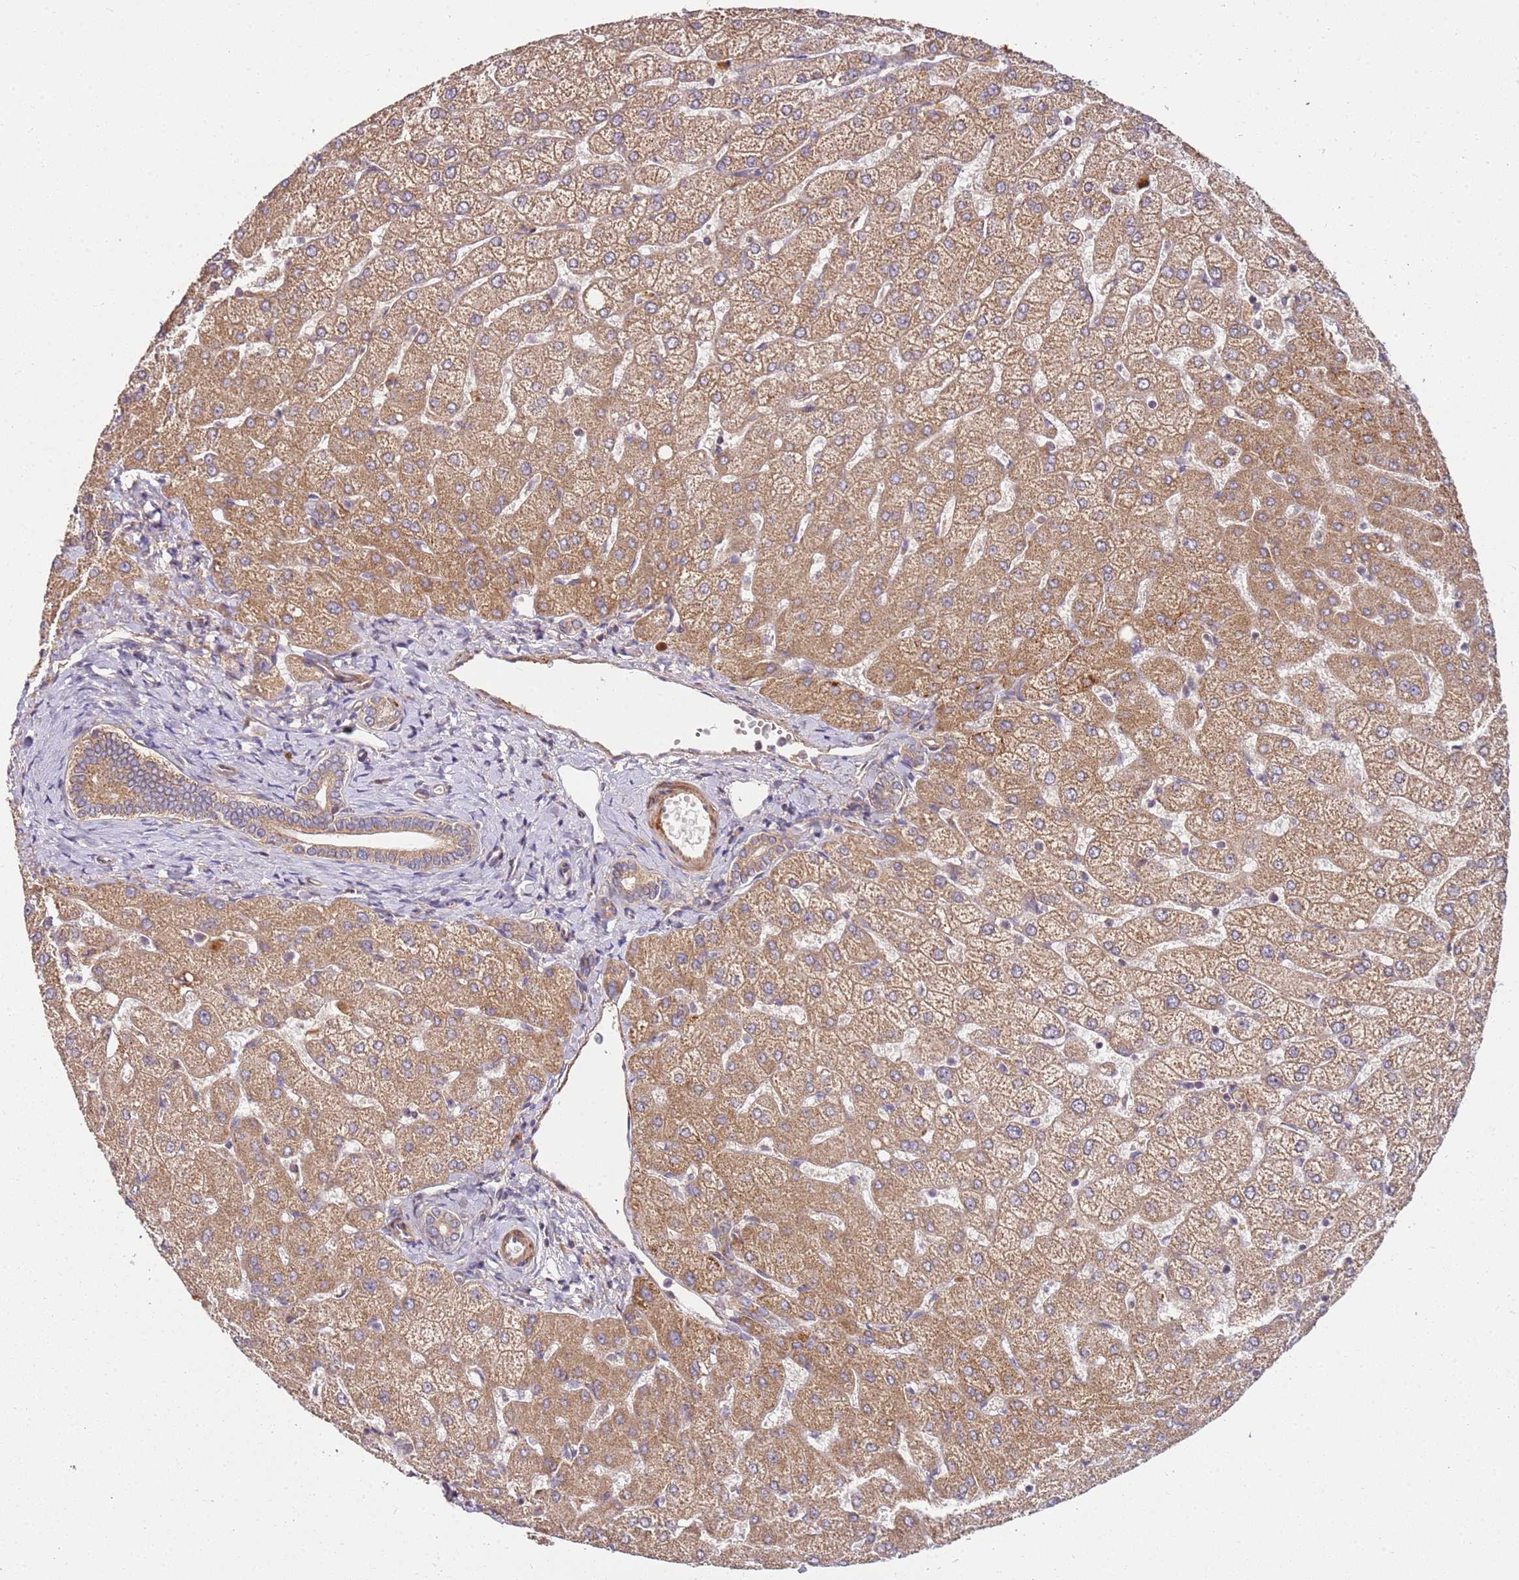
{"staining": {"intensity": "moderate", "quantity": ">75%", "location": "cytoplasmic/membranous"}, "tissue": "liver", "cell_type": "Cholangiocytes", "image_type": "normal", "snomed": [{"axis": "morphology", "description": "Normal tissue, NOS"}, {"axis": "topography", "description": "Liver"}], "caption": "A medium amount of moderate cytoplasmic/membranous positivity is identified in about >75% of cholangiocytes in unremarkable liver. Using DAB (brown) and hematoxylin (blue) stains, captured at high magnification using brightfield microscopy.", "gene": "KRTAP21", "patient": {"sex": "female", "age": 54}}